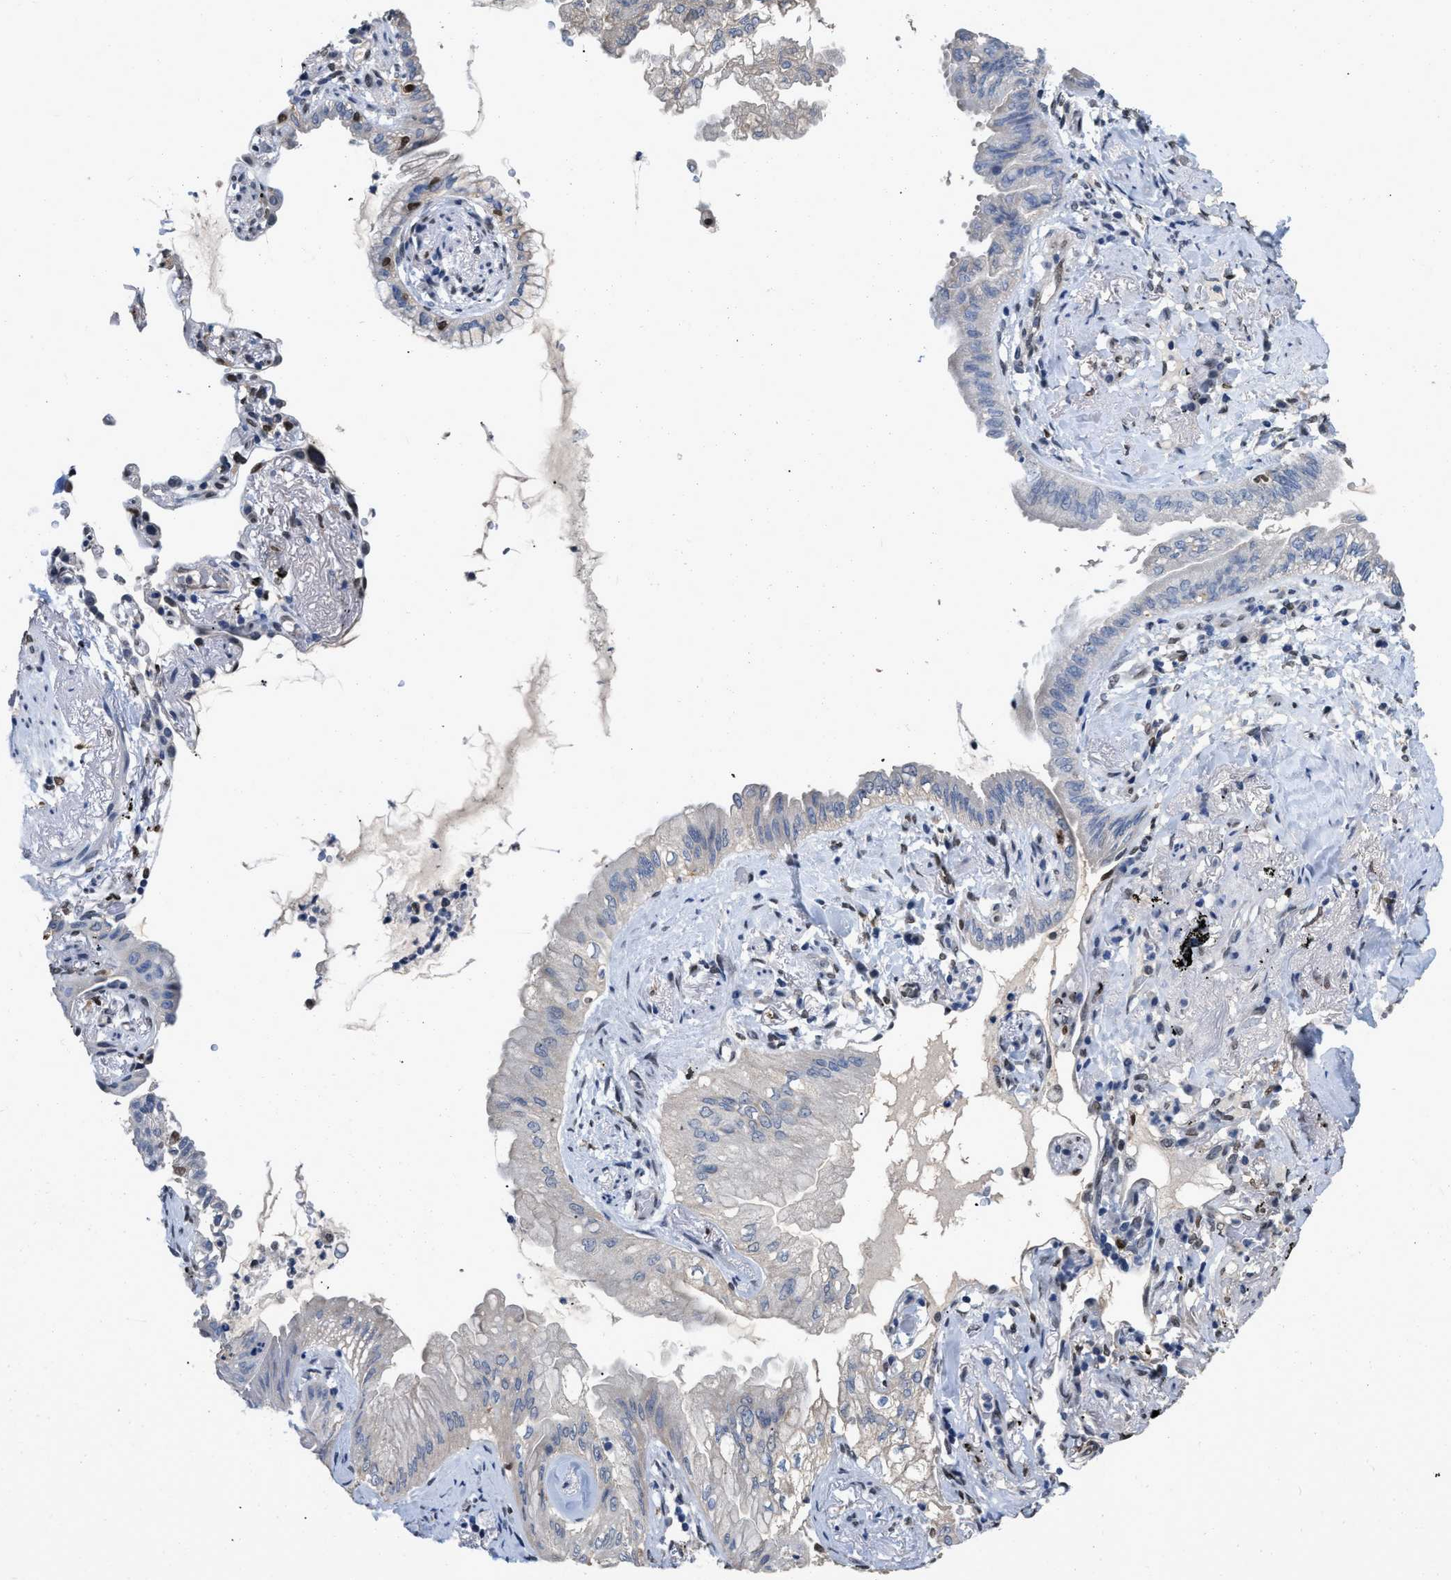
{"staining": {"intensity": "negative", "quantity": "none", "location": "none"}, "tissue": "lung cancer", "cell_type": "Tumor cells", "image_type": "cancer", "snomed": [{"axis": "morphology", "description": "Normal tissue, NOS"}, {"axis": "morphology", "description": "Adenocarcinoma, NOS"}, {"axis": "topography", "description": "Bronchus"}, {"axis": "topography", "description": "Lung"}], "caption": "Adenocarcinoma (lung) was stained to show a protein in brown. There is no significant positivity in tumor cells.", "gene": "QKI", "patient": {"sex": "female", "age": 70}}